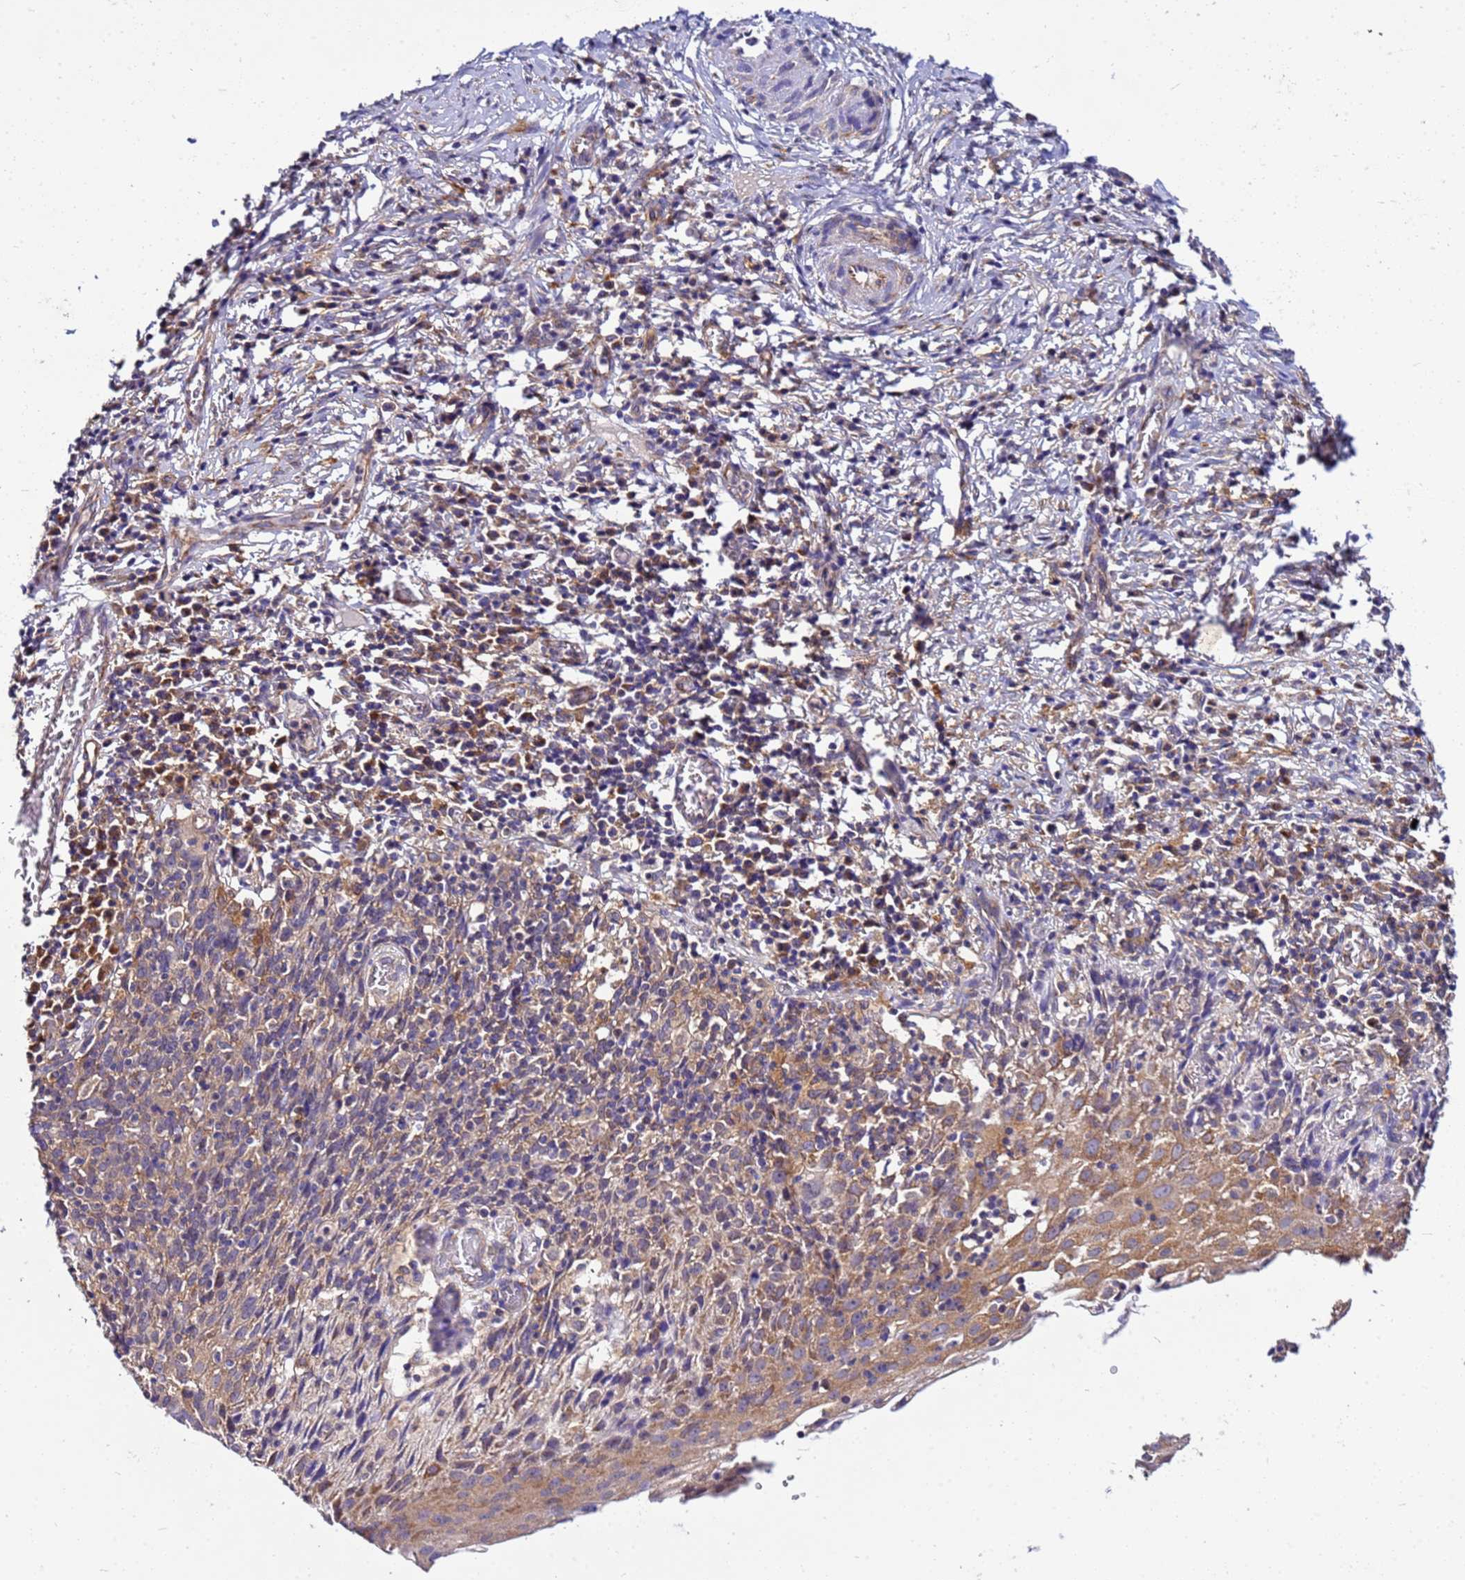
{"staining": {"intensity": "moderate", "quantity": ">75%", "location": "cytoplasmic/membranous"}, "tissue": "cervical cancer", "cell_type": "Tumor cells", "image_type": "cancer", "snomed": [{"axis": "morphology", "description": "Squamous cell carcinoma, NOS"}, {"axis": "topography", "description": "Cervix"}], "caption": "The histopathology image demonstrates staining of cervical cancer, revealing moderate cytoplasmic/membranous protein positivity (brown color) within tumor cells.", "gene": "PKD1", "patient": {"sex": "female", "age": 50}}